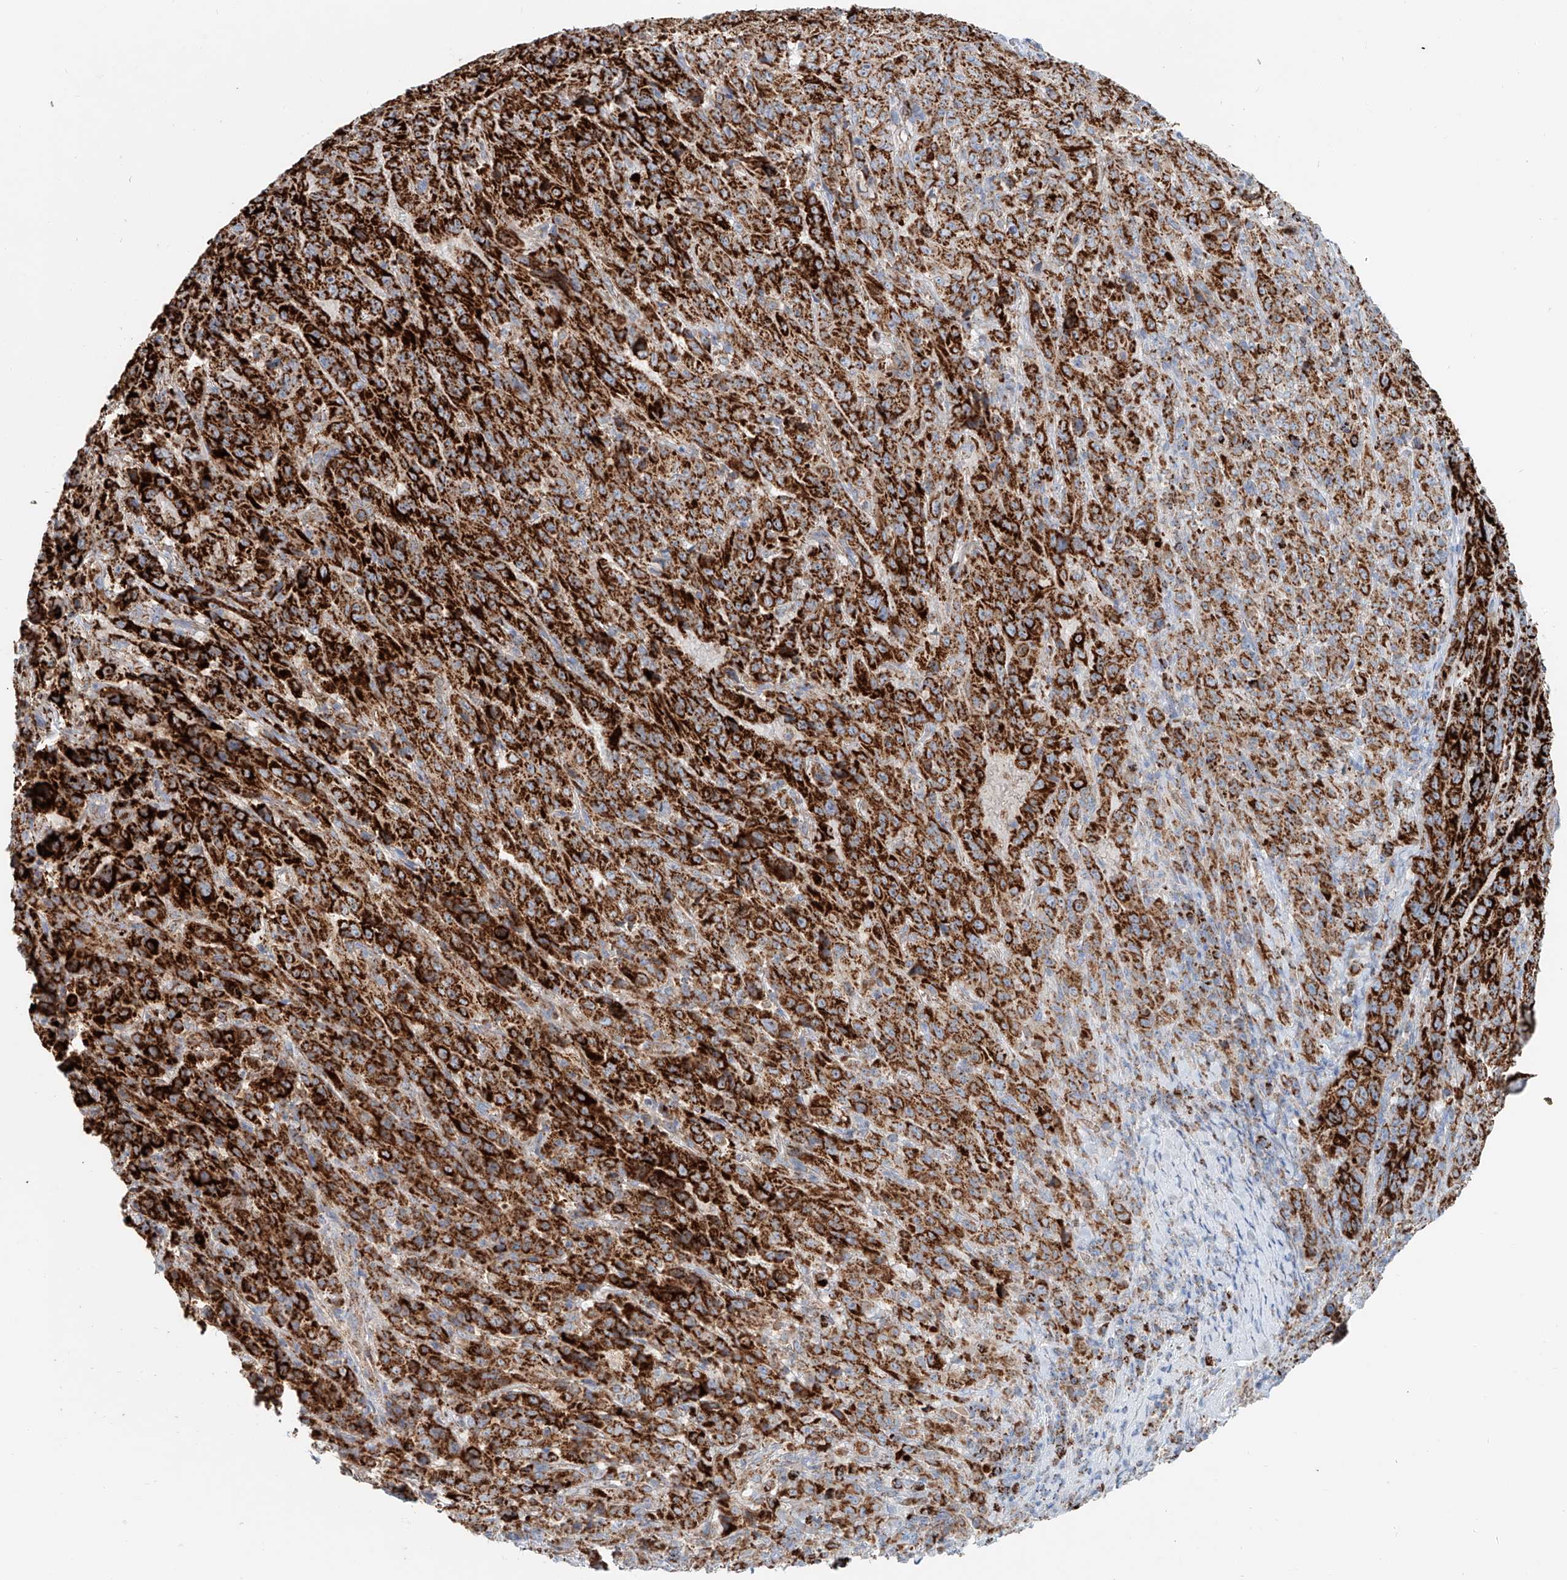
{"staining": {"intensity": "strong", "quantity": ">75%", "location": "cytoplasmic/membranous"}, "tissue": "pancreatic cancer", "cell_type": "Tumor cells", "image_type": "cancer", "snomed": [{"axis": "morphology", "description": "Adenocarcinoma, NOS"}, {"axis": "topography", "description": "Pancreas"}], "caption": "IHC histopathology image of neoplastic tissue: adenocarcinoma (pancreatic) stained using IHC shows high levels of strong protein expression localized specifically in the cytoplasmic/membranous of tumor cells, appearing as a cytoplasmic/membranous brown color.", "gene": "CARD10", "patient": {"sex": "male", "age": 63}}